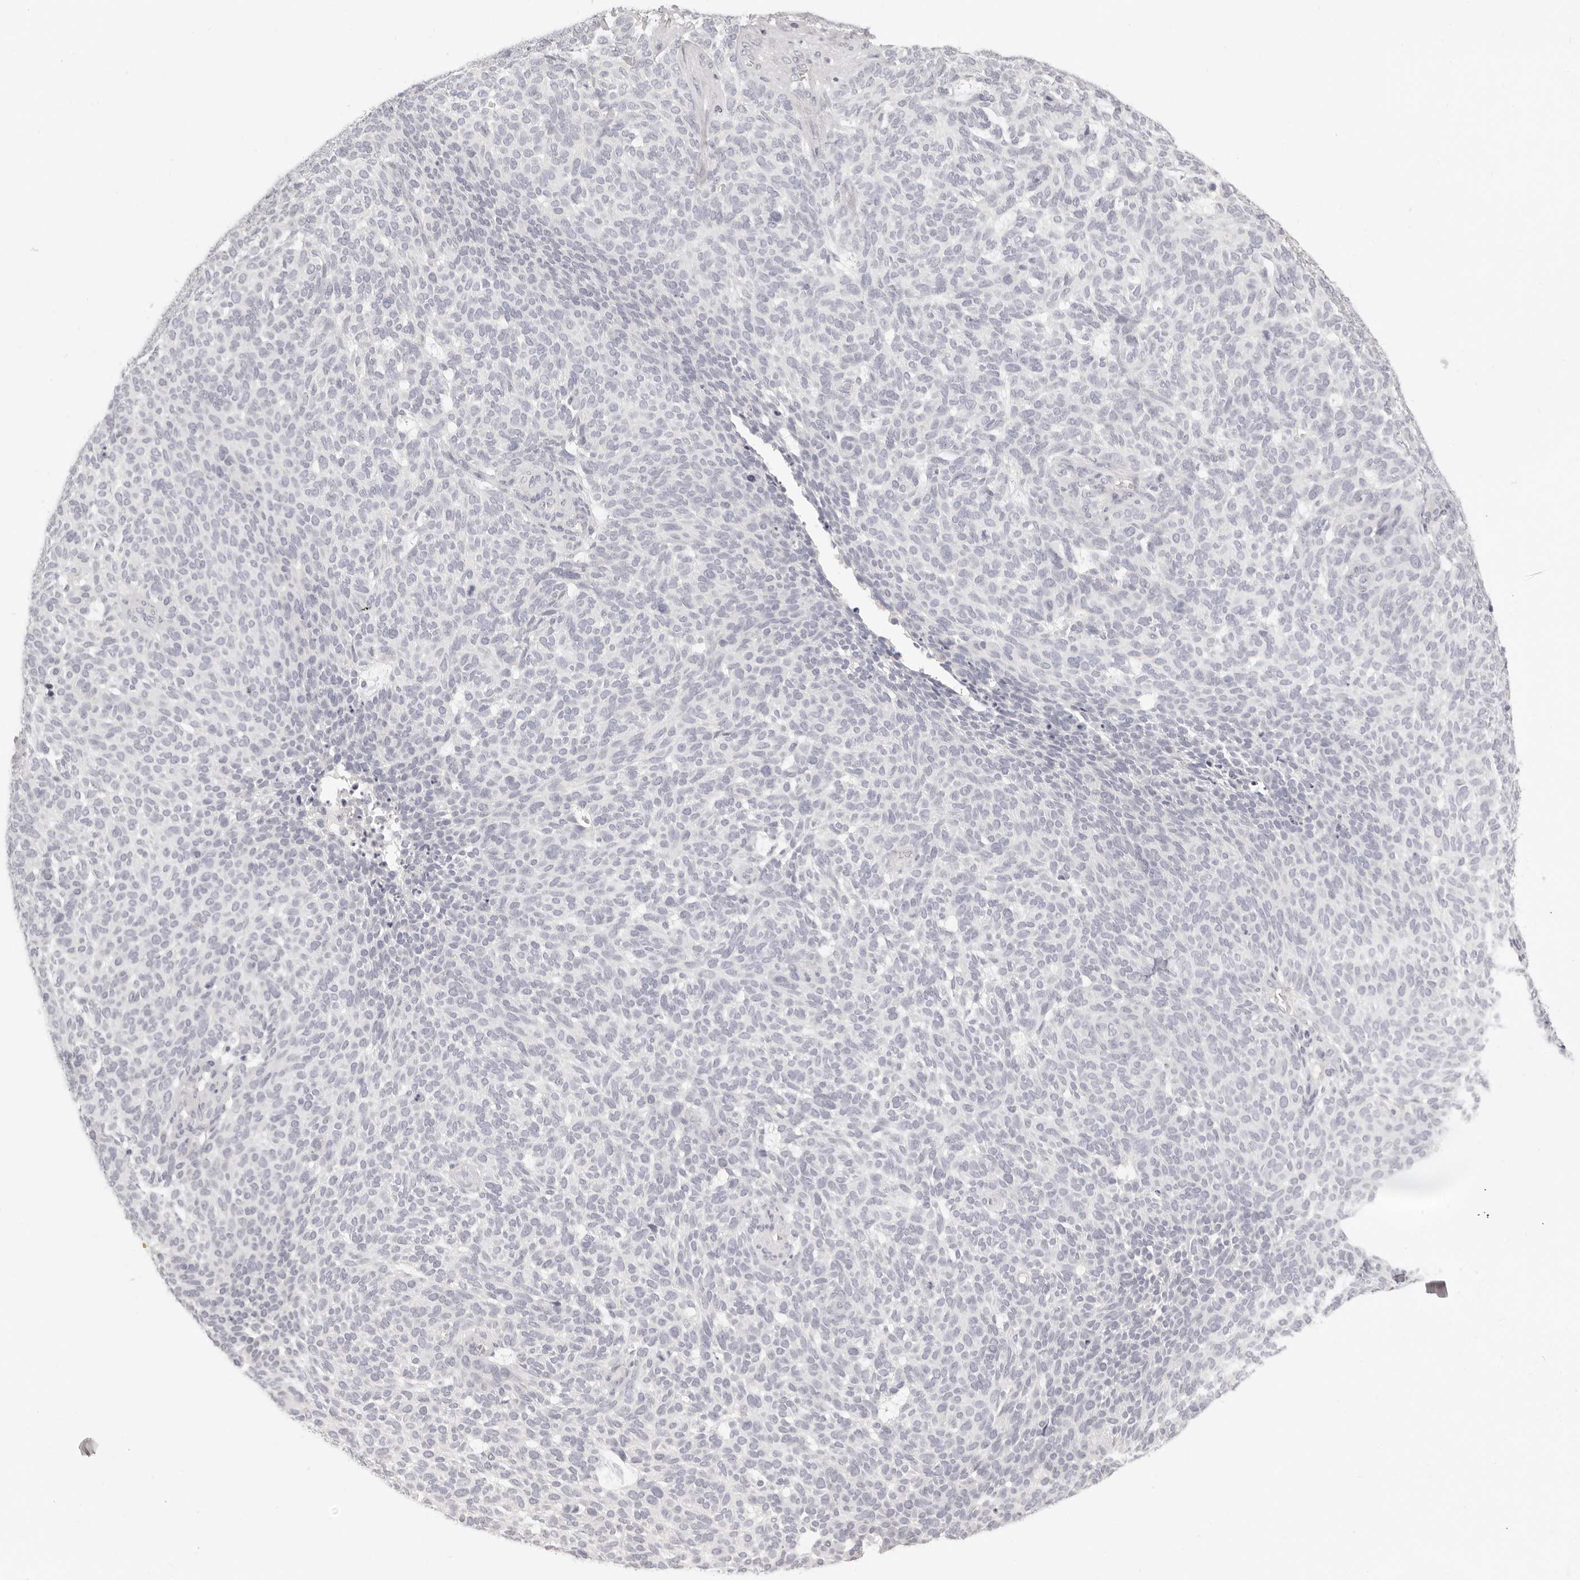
{"staining": {"intensity": "negative", "quantity": "none", "location": "none"}, "tissue": "skin cancer", "cell_type": "Tumor cells", "image_type": "cancer", "snomed": [{"axis": "morphology", "description": "Squamous cell carcinoma, NOS"}, {"axis": "topography", "description": "Skin"}], "caption": "Tumor cells show no significant expression in skin squamous cell carcinoma.", "gene": "FABP1", "patient": {"sex": "female", "age": 90}}